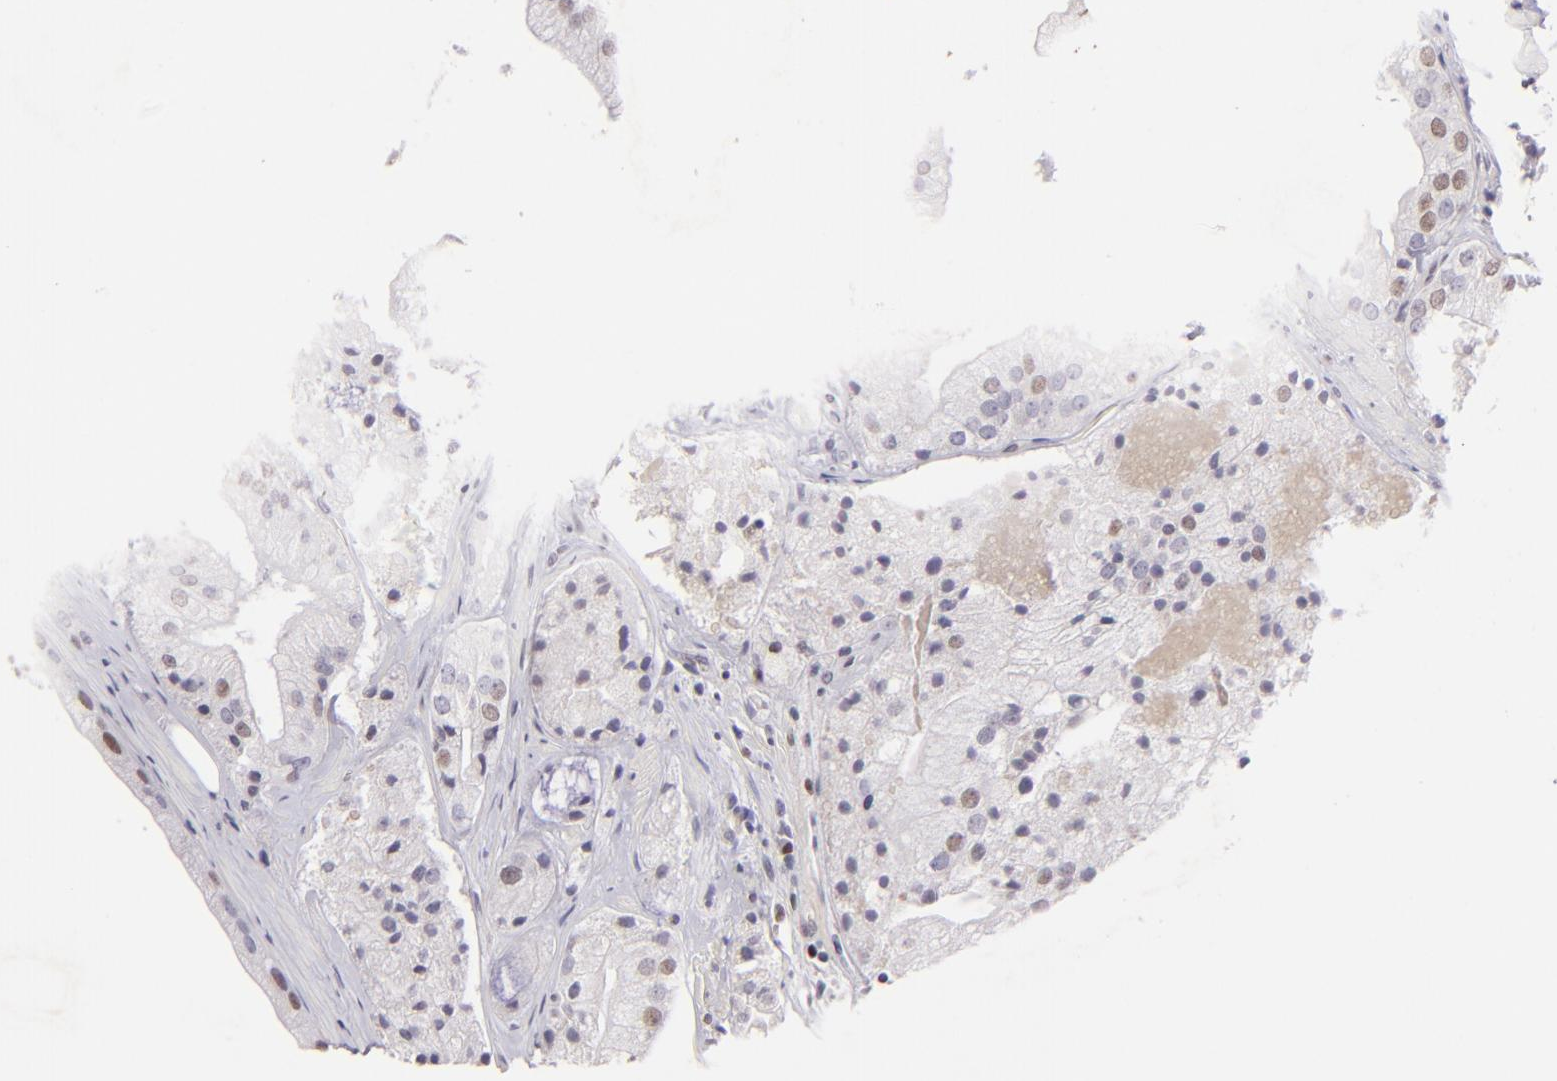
{"staining": {"intensity": "weak", "quantity": "25%-75%", "location": "nuclear"}, "tissue": "prostate cancer", "cell_type": "Tumor cells", "image_type": "cancer", "snomed": [{"axis": "morphology", "description": "Adenocarcinoma, Low grade"}, {"axis": "topography", "description": "Prostate"}], "caption": "DAB immunohistochemical staining of human prostate adenocarcinoma (low-grade) shows weak nuclear protein expression in approximately 25%-75% of tumor cells. Immunohistochemistry (ihc) stains the protein in brown and the nuclei are stained blue.", "gene": "POU2F1", "patient": {"sex": "male", "age": 60}}